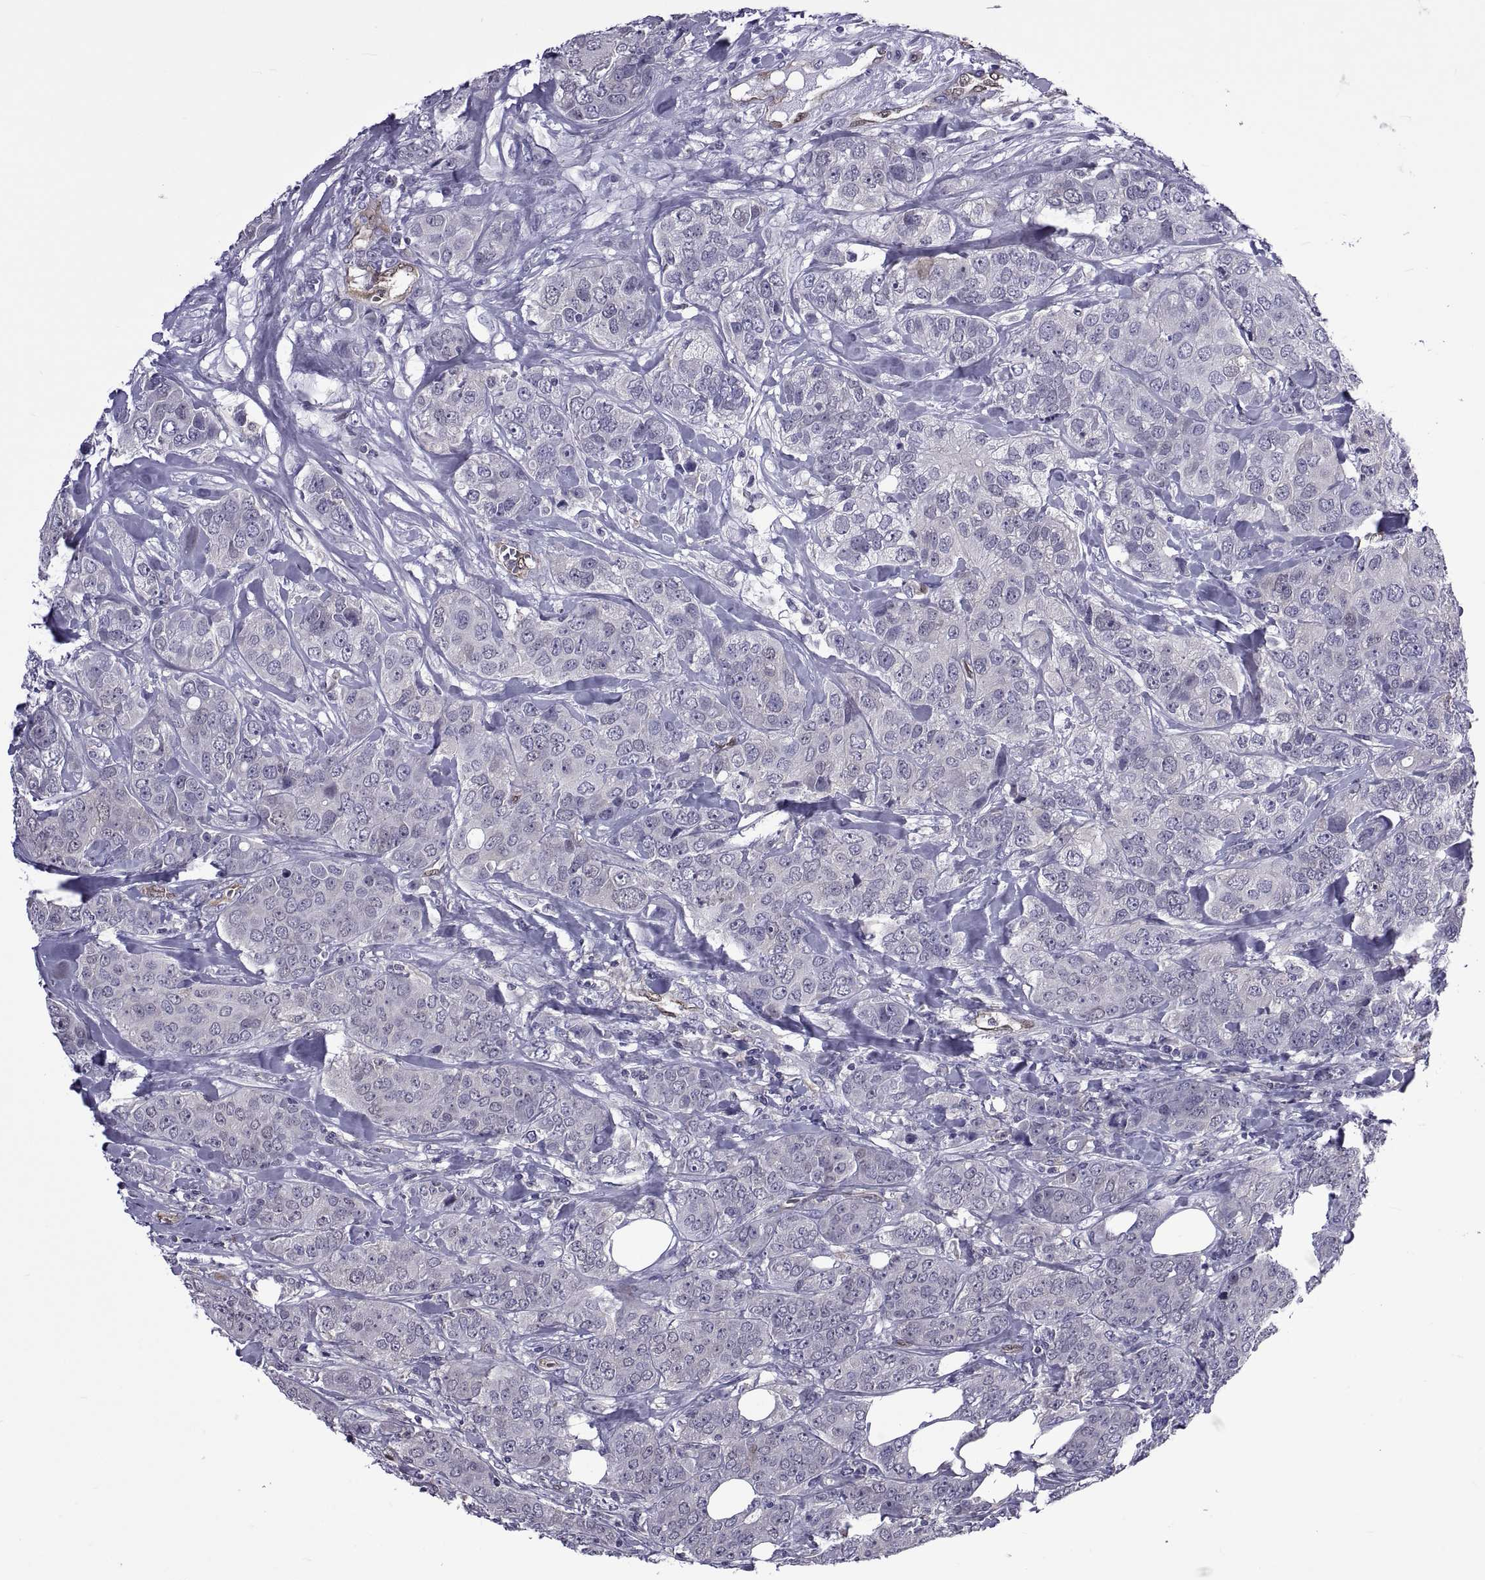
{"staining": {"intensity": "negative", "quantity": "none", "location": "none"}, "tissue": "breast cancer", "cell_type": "Tumor cells", "image_type": "cancer", "snomed": [{"axis": "morphology", "description": "Duct carcinoma"}, {"axis": "topography", "description": "Breast"}], "caption": "This is a micrograph of IHC staining of breast cancer, which shows no positivity in tumor cells.", "gene": "LCN9", "patient": {"sex": "female", "age": 43}}